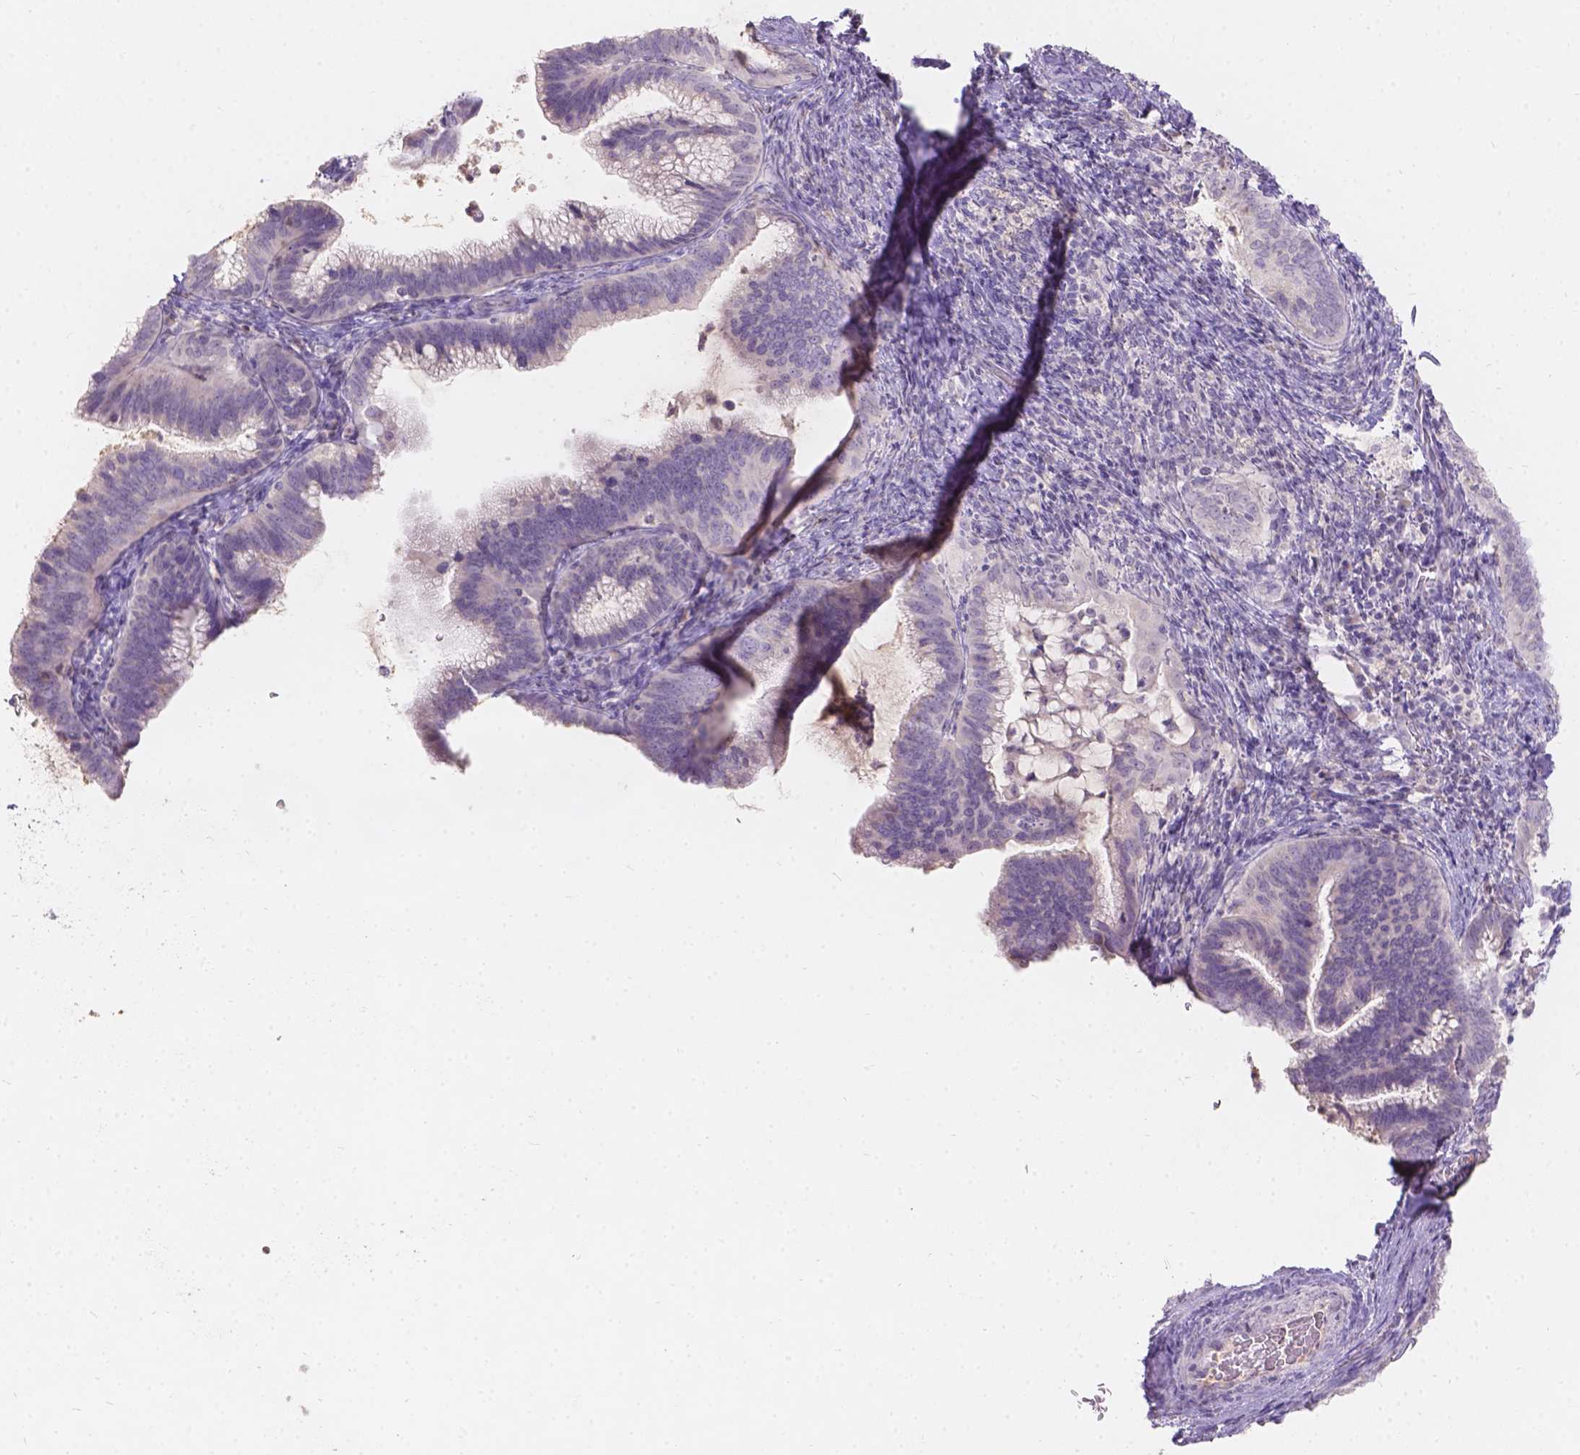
{"staining": {"intensity": "negative", "quantity": "none", "location": "none"}, "tissue": "cervical cancer", "cell_type": "Tumor cells", "image_type": "cancer", "snomed": [{"axis": "morphology", "description": "Adenocarcinoma, NOS"}, {"axis": "topography", "description": "Cervix"}], "caption": "Cervical cancer (adenocarcinoma) was stained to show a protein in brown. There is no significant positivity in tumor cells. (Stains: DAB immunohistochemistry with hematoxylin counter stain, Microscopy: brightfield microscopy at high magnification).", "gene": "DCAF4L1", "patient": {"sex": "female", "age": 61}}